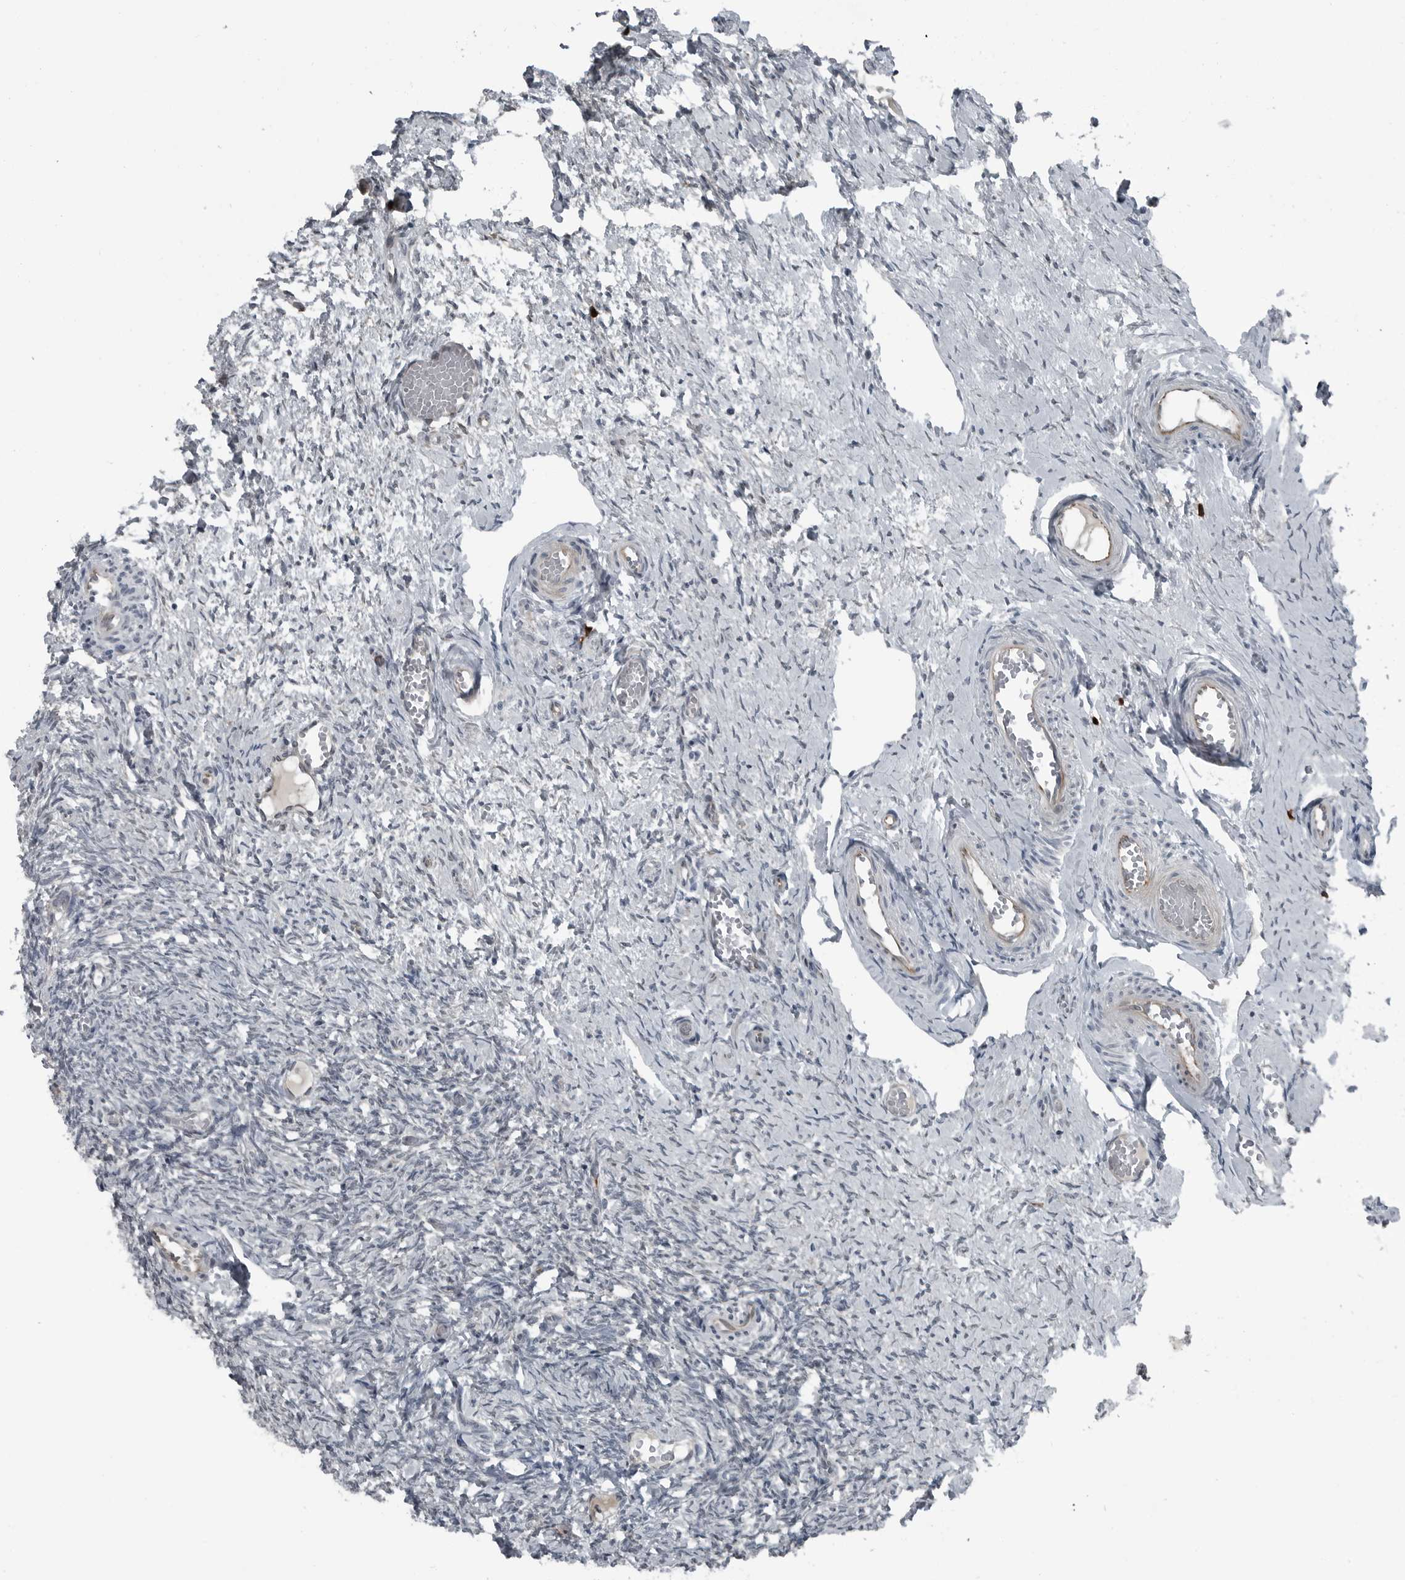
{"staining": {"intensity": "negative", "quantity": "none", "location": "none"}, "tissue": "ovary", "cell_type": "Ovarian stroma cells", "image_type": "normal", "snomed": [{"axis": "morphology", "description": "Adenocarcinoma, NOS"}, {"axis": "topography", "description": "Endometrium"}], "caption": "Immunohistochemistry (IHC) photomicrograph of unremarkable ovary stained for a protein (brown), which displays no expression in ovarian stroma cells.", "gene": "GAK", "patient": {"sex": "female", "age": 32}}